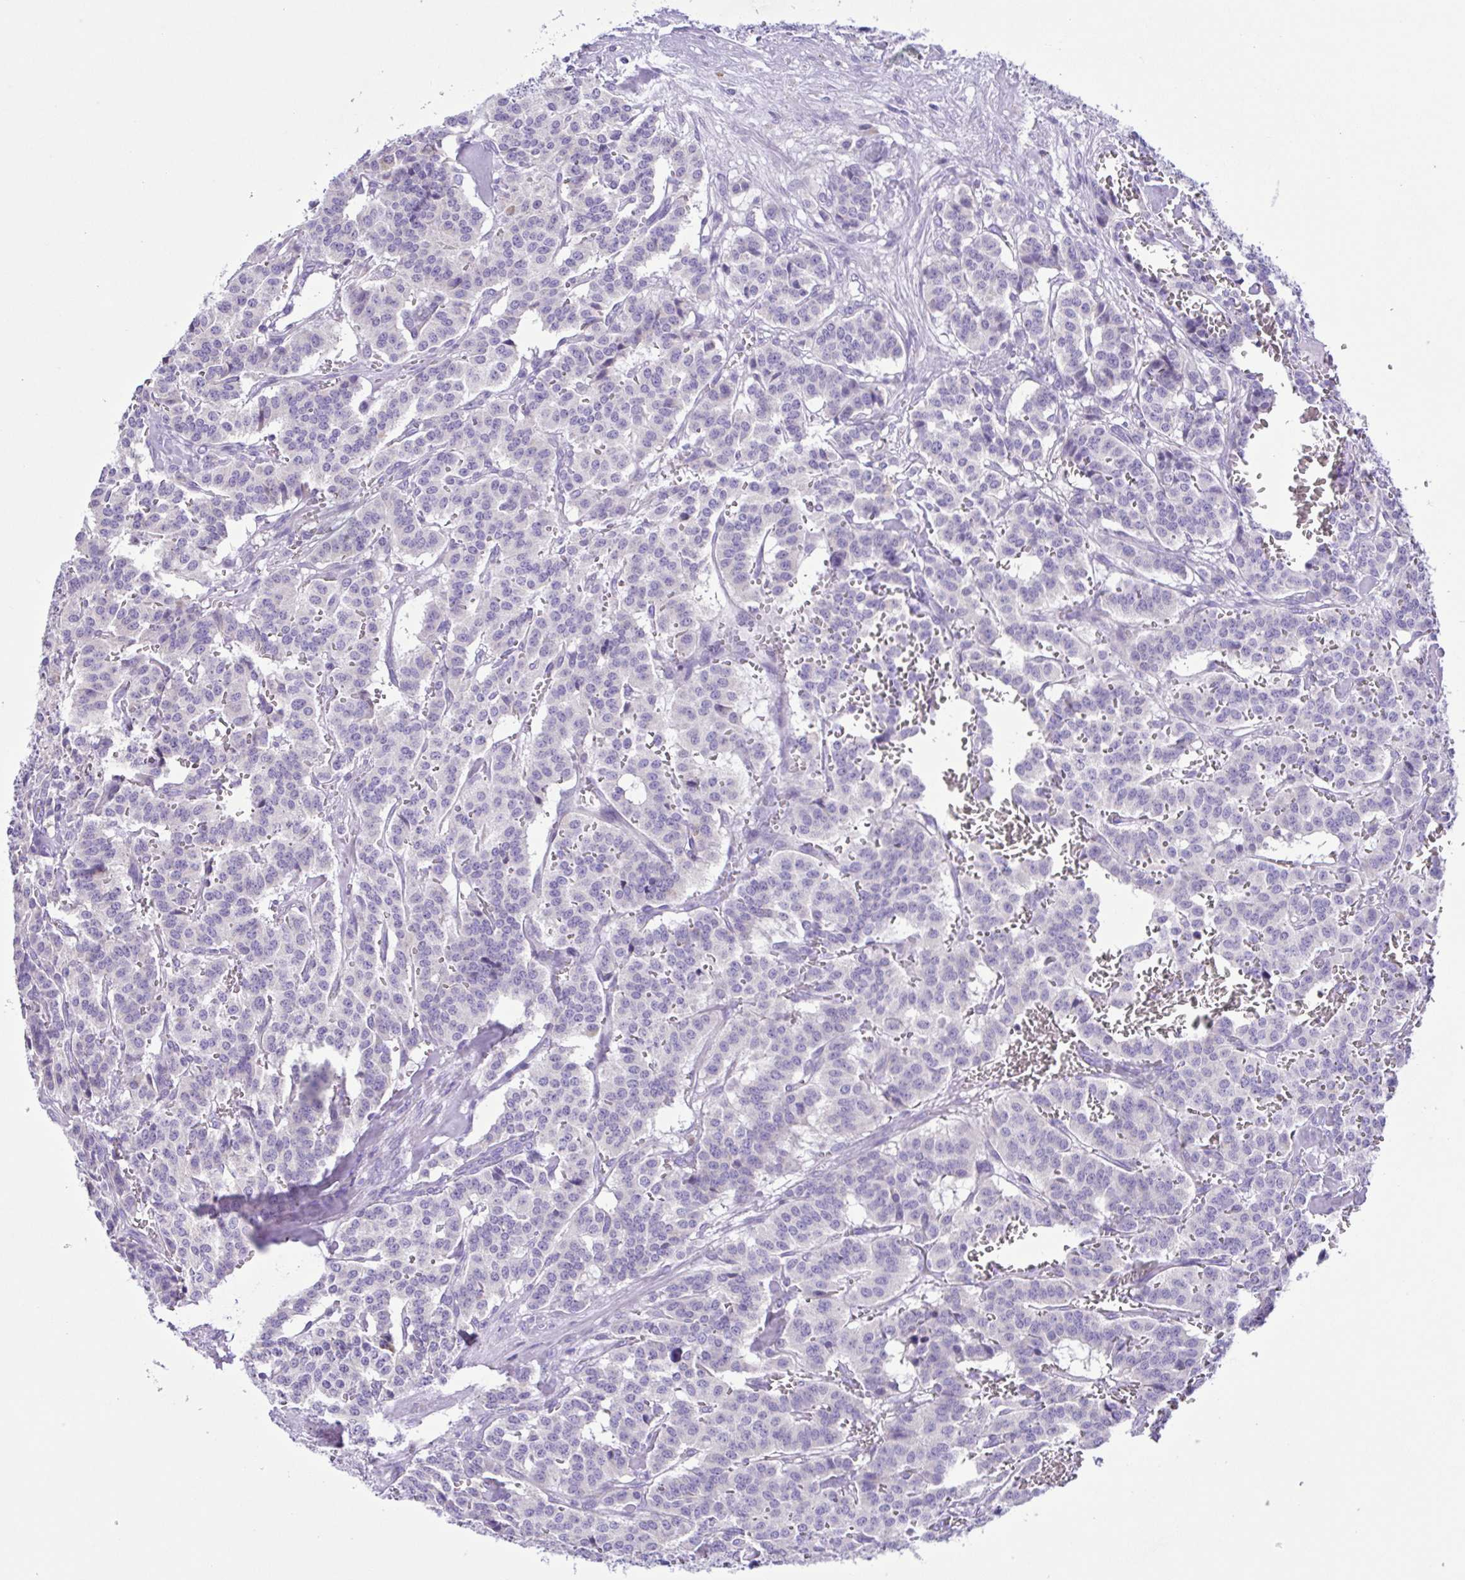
{"staining": {"intensity": "negative", "quantity": "none", "location": "none"}, "tissue": "carcinoid", "cell_type": "Tumor cells", "image_type": "cancer", "snomed": [{"axis": "morphology", "description": "Normal tissue, NOS"}, {"axis": "morphology", "description": "Carcinoid, malignant, NOS"}, {"axis": "topography", "description": "Lung"}], "caption": "DAB immunohistochemical staining of human carcinoid demonstrates no significant expression in tumor cells.", "gene": "CD72", "patient": {"sex": "female", "age": 46}}